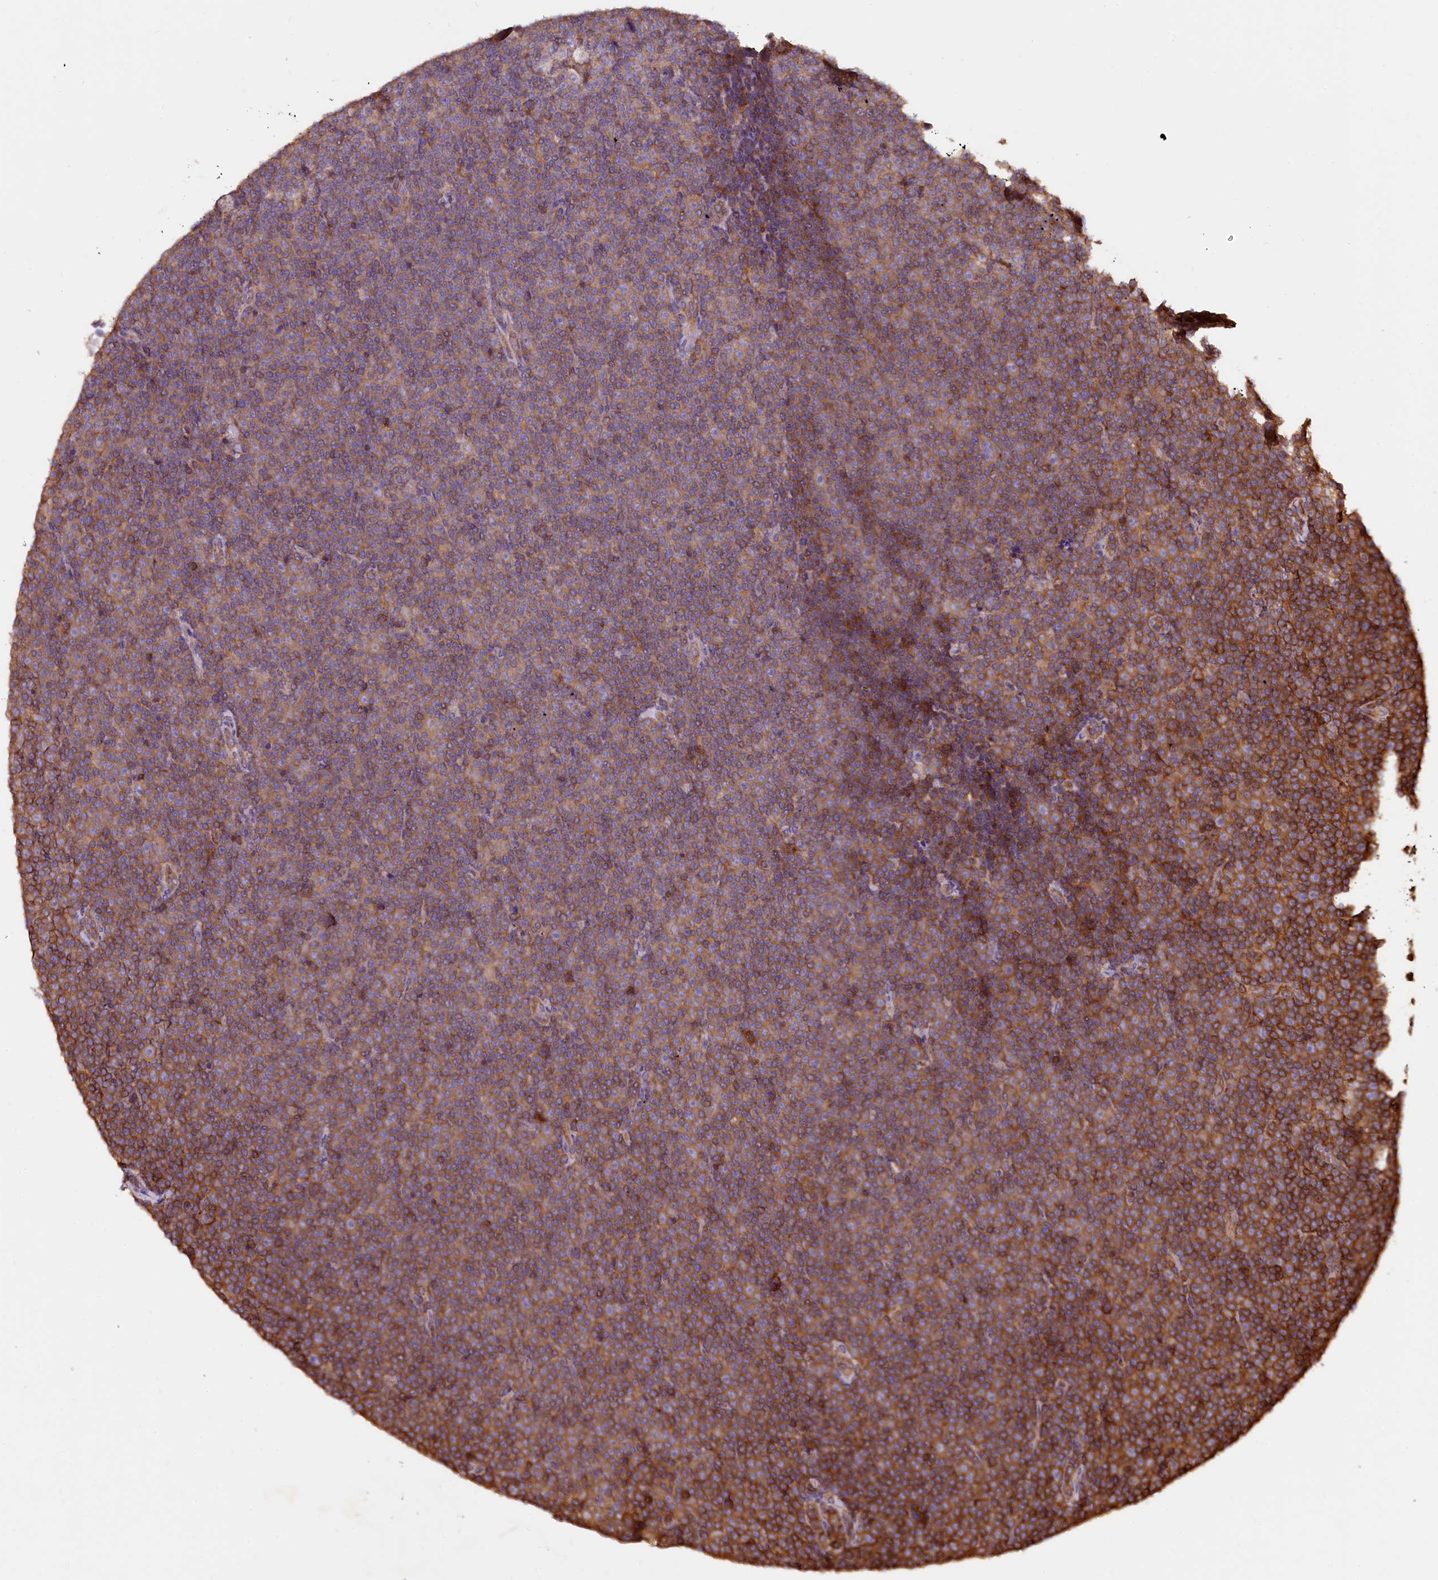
{"staining": {"intensity": "moderate", "quantity": ">75%", "location": "cytoplasmic/membranous"}, "tissue": "lymphoma", "cell_type": "Tumor cells", "image_type": "cancer", "snomed": [{"axis": "morphology", "description": "Malignant lymphoma, non-Hodgkin's type, Low grade"}, {"axis": "topography", "description": "Lymph node"}], "caption": "Immunohistochemical staining of human lymphoma exhibits medium levels of moderate cytoplasmic/membranous staining in about >75% of tumor cells.", "gene": "RARS2", "patient": {"sex": "female", "age": 67}}